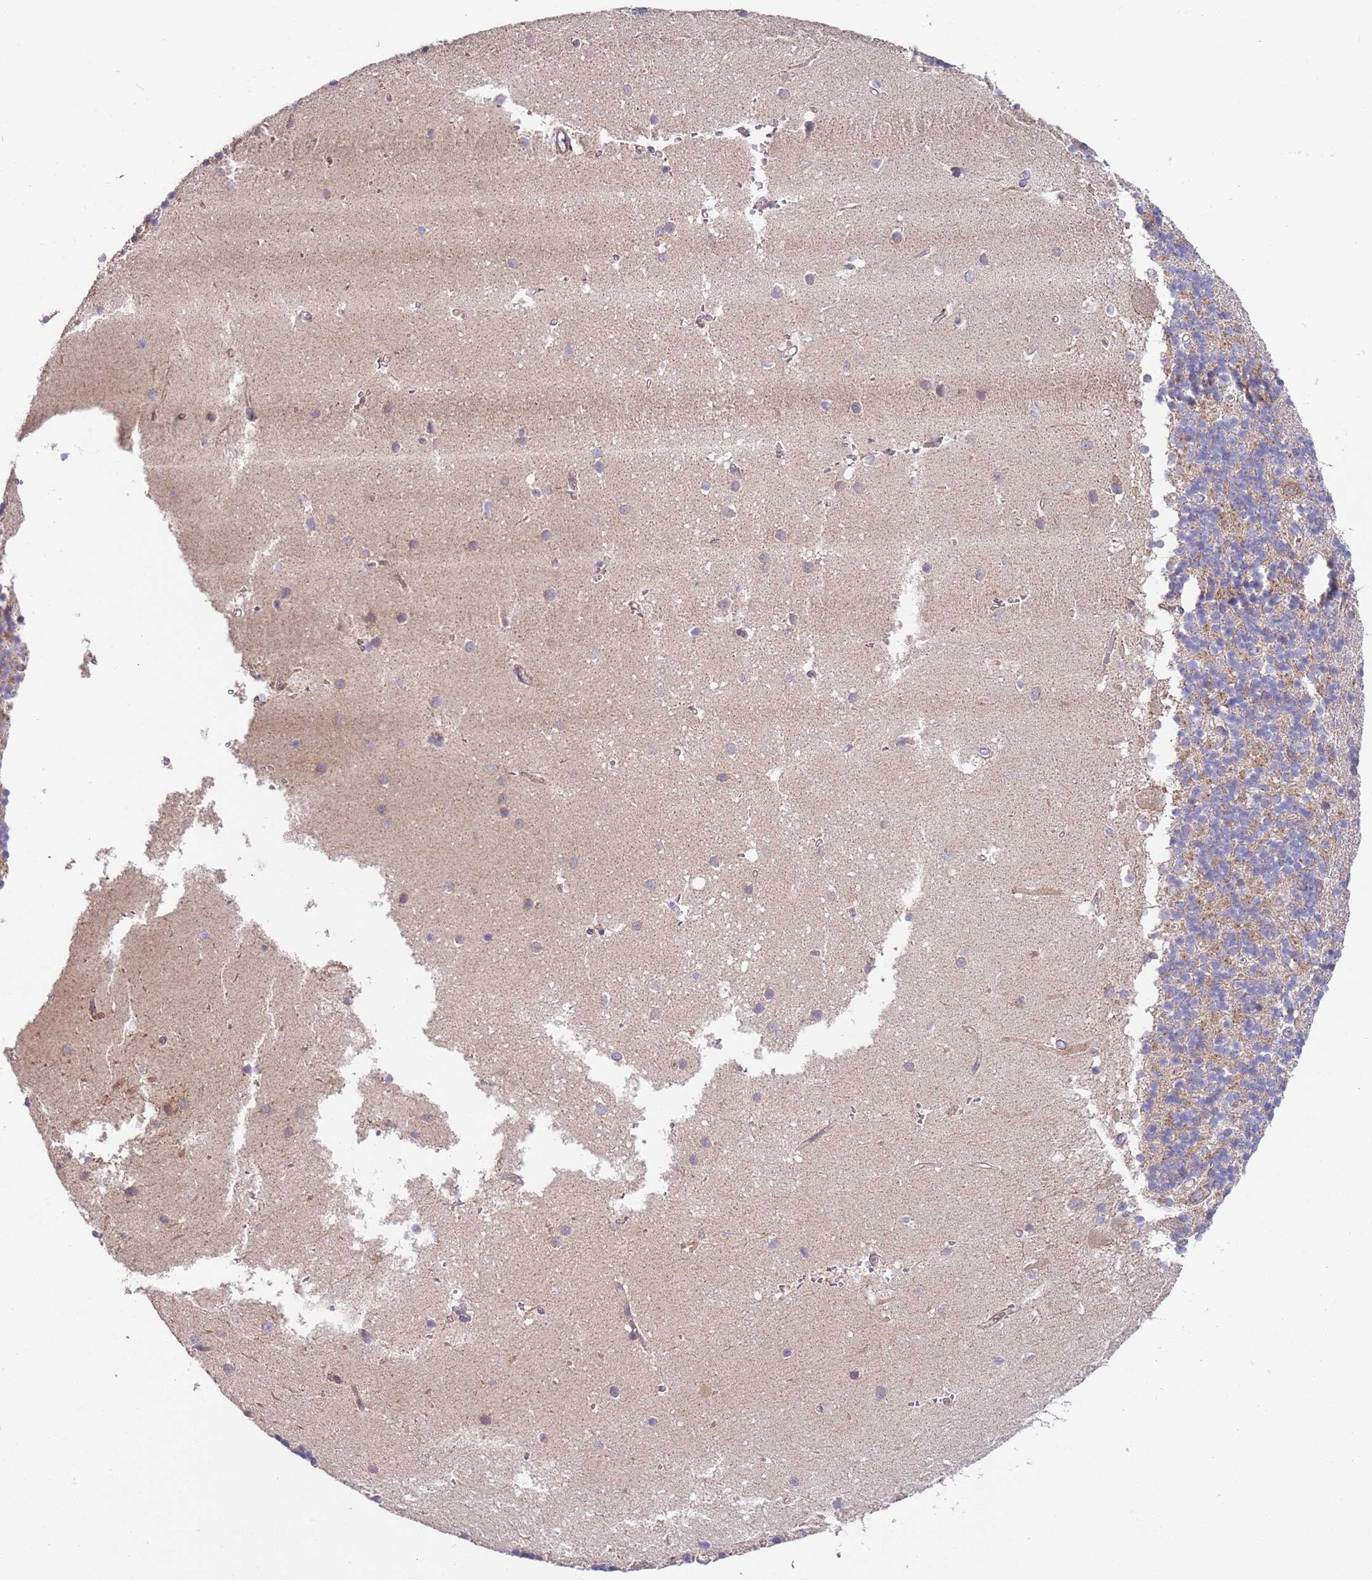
{"staining": {"intensity": "moderate", "quantity": "<25%", "location": "cytoplasmic/membranous"}, "tissue": "cerebellum", "cell_type": "Cells in granular layer", "image_type": "normal", "snomed": [{"axis": "morphology", "description": "Normal tissue, NOS"}, {"axis": "topography", "description": "Cerebellum"}], "caption": "Immunohistochemical staining of benign cerebellum exhibits moderate cytoplasmic/membranous protein positivity in approximately <25% of cells in granular layer.", "gene": "ABCC10", "patient": {"sex": "male", "age": 54}}